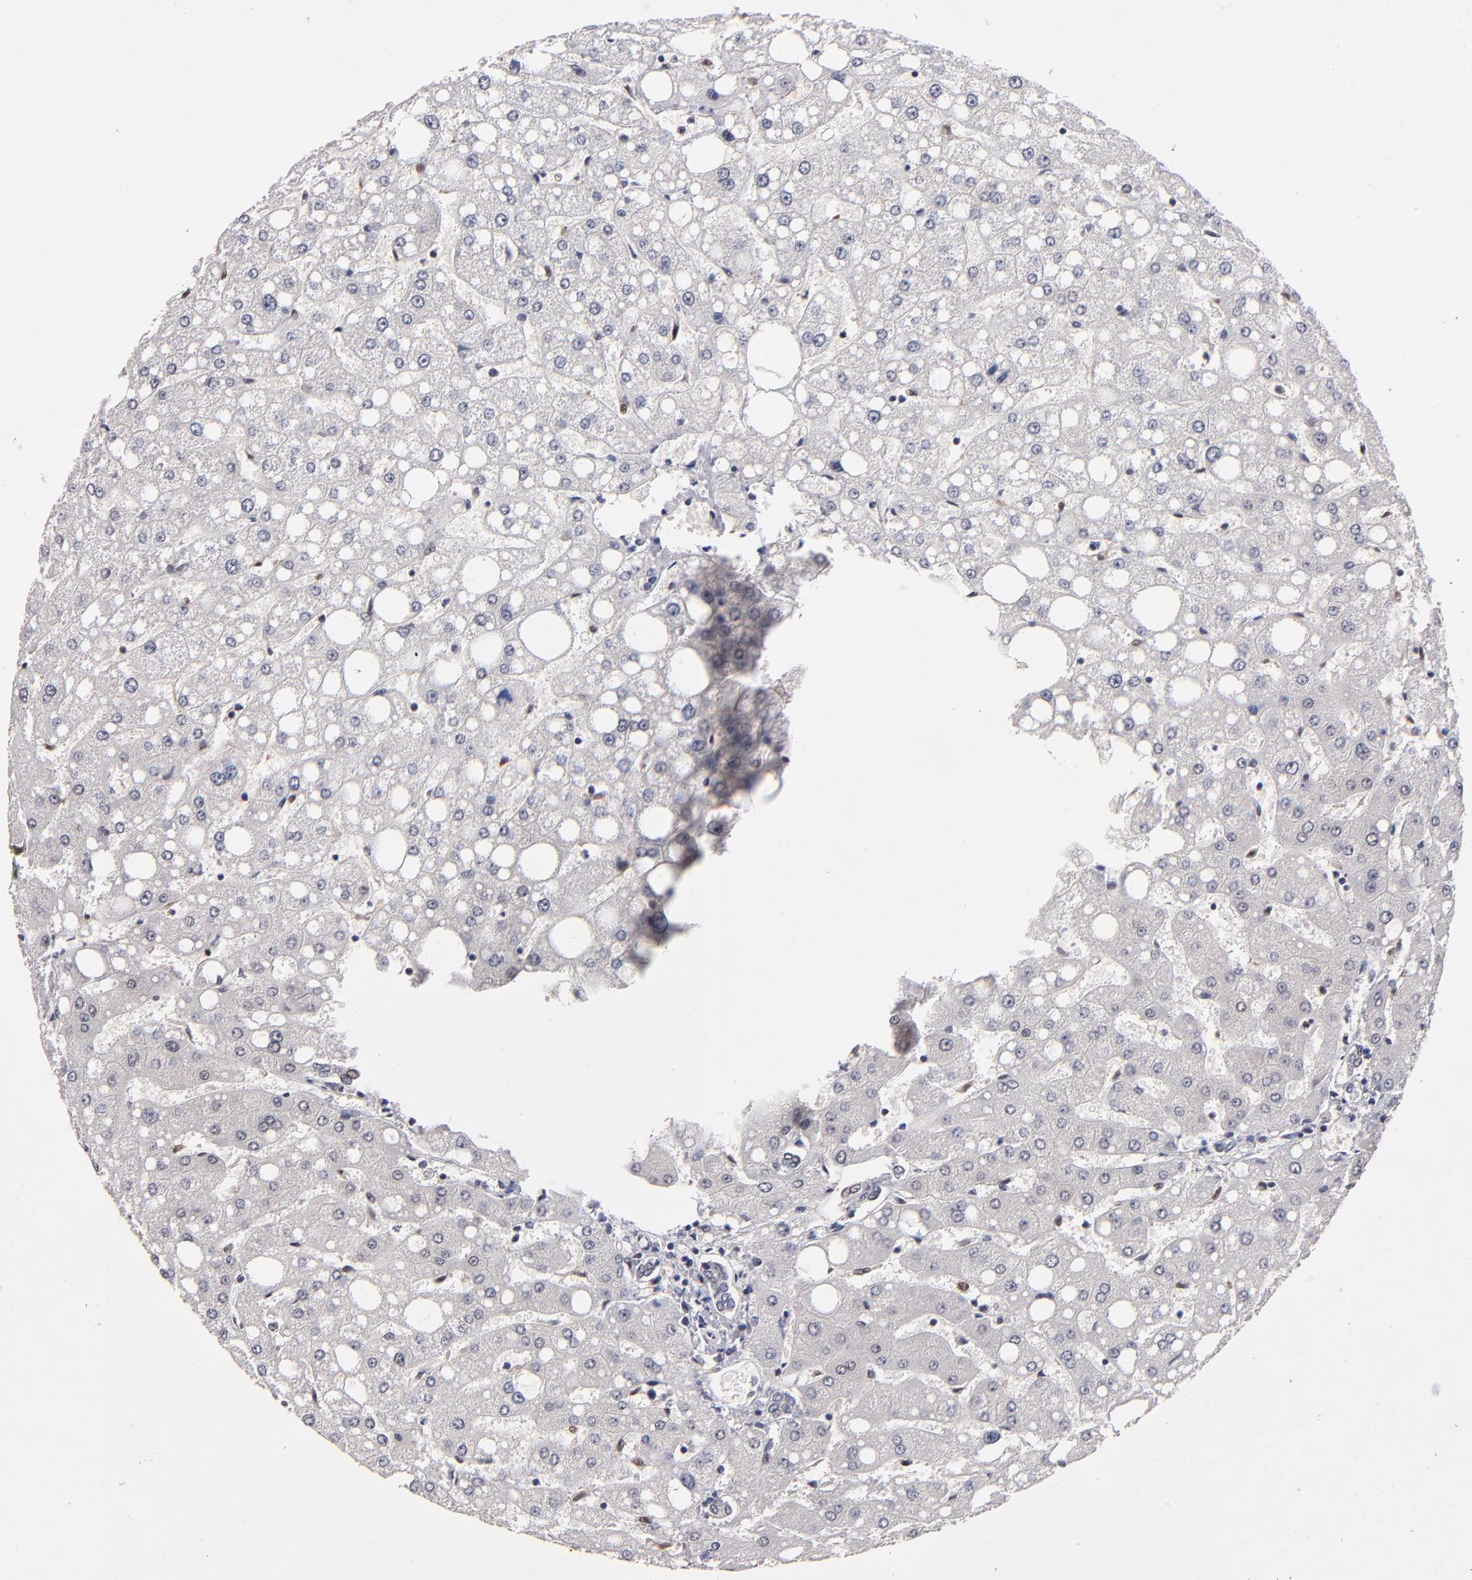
{"staining": {"intensity": "negative", "quantity": "none", "location": "none"}, "tissue": "liver", "cell_type": "Cholangiocytes", "image_type": "normal", "snomed": [{"axis": "morphology", "description": "Normal tissue, NOS"}, {"axis": "topography", "description": "Liver"}], "caption": "Normal liver was stained to show a protein in brown. There is no significant staining in cholangiocytes.", "gene": "PSMD10", "patient": {"sex": "male", "age": 49}}